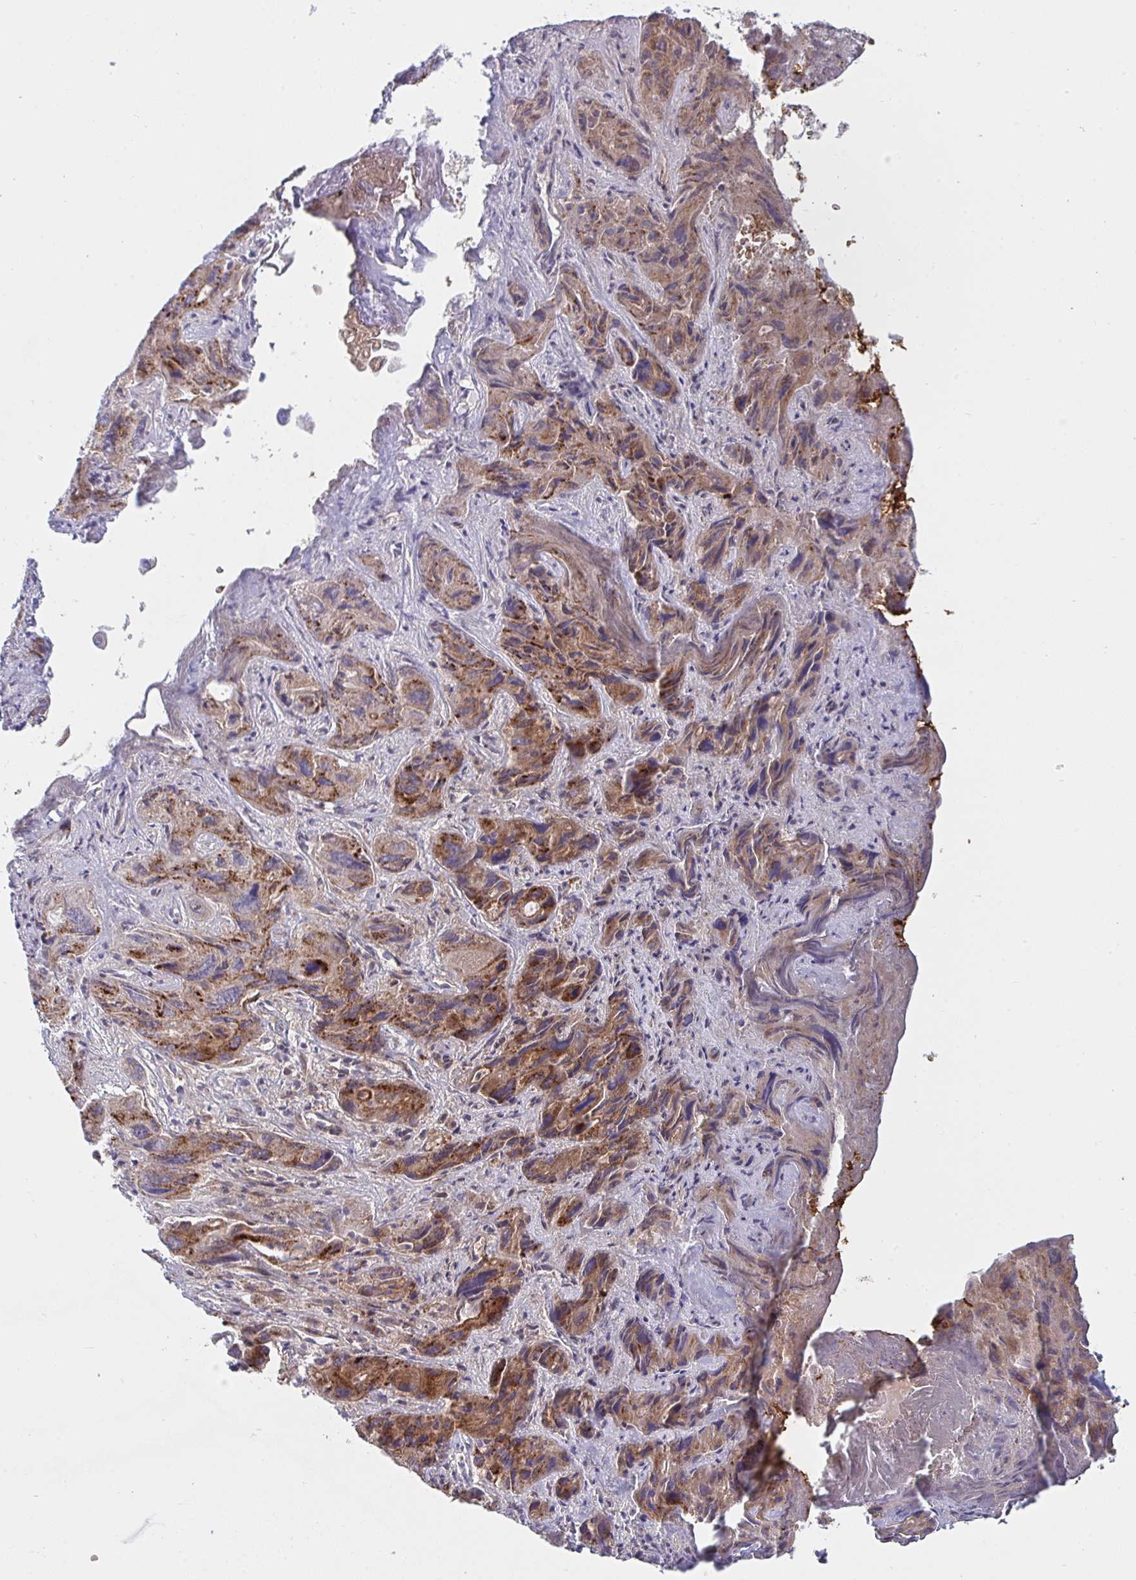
{"staining": {"intensity": "moderate", "quantity": ">75%", "location": "cytoplasmic/membranous"}, "tissue": "liver cancer", "cell_type": "Tumor cells", "image_type": "cancer", "snomed": [{"axis": "morphology", "description": "Cholangiocarcinoma"}, {"axis": "topography", "description": "Liver"}], "caption": "A histopathology image of liver cancer (cholangiocarcinoma) stained for a protein shows moderate cytoplasmic/membranous brown staining in tumor cells. The staining was performed using DAB, with brown indicating positive protein expression. Nuclei are stained blue with hematoxylin.", "gene": "TNFSF4", "patient": {"sex": "male", "age": 67}}